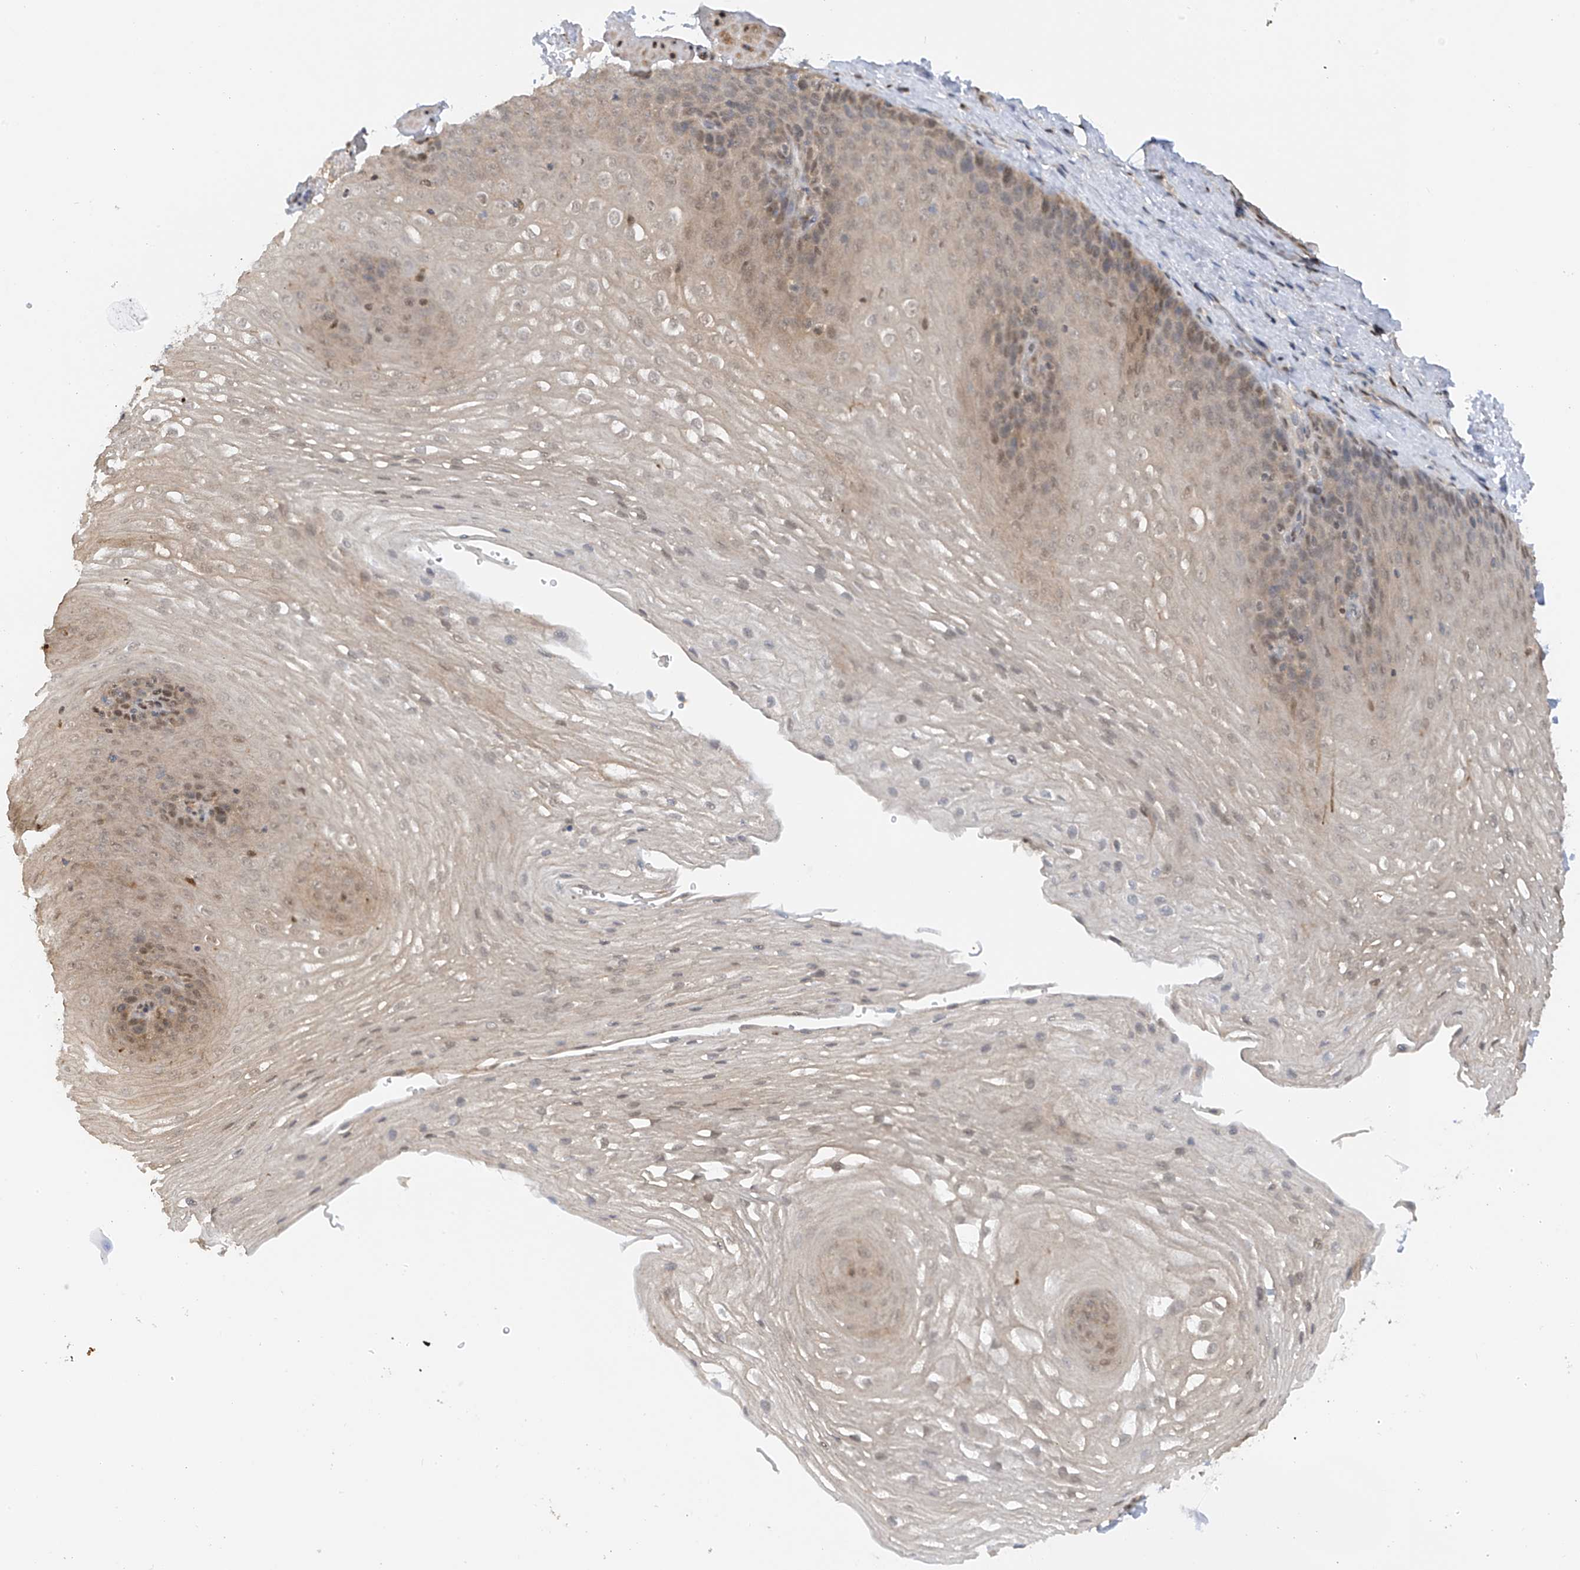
{"staining": {"intensity": "moderate", "quantity": "<25%", "location": "nuclear"}, "tissue": "esophagus", "cell_type": "Squamous epithelial cells", "image_type": "normal", "snomed": [{"axis": "morphology", "description": "Normal tissue, NOS"}, {"axis": "topography", "description": "Esophagus"}], "caption": "IHC (DAB (3,3'-diaminobenzidine)) staining of normal esophagus reveals moderate nuclear protein expression in approximately <25% of squamous epithelial cells. The protein is stained brown, and the nuclei are stained in blue (DAB (3,3'-diaminobenzidine) IHC with brightfield microscopy, high magnification).", "gene": "PMM1", "patient": {"sex": "female", "age": 66}}